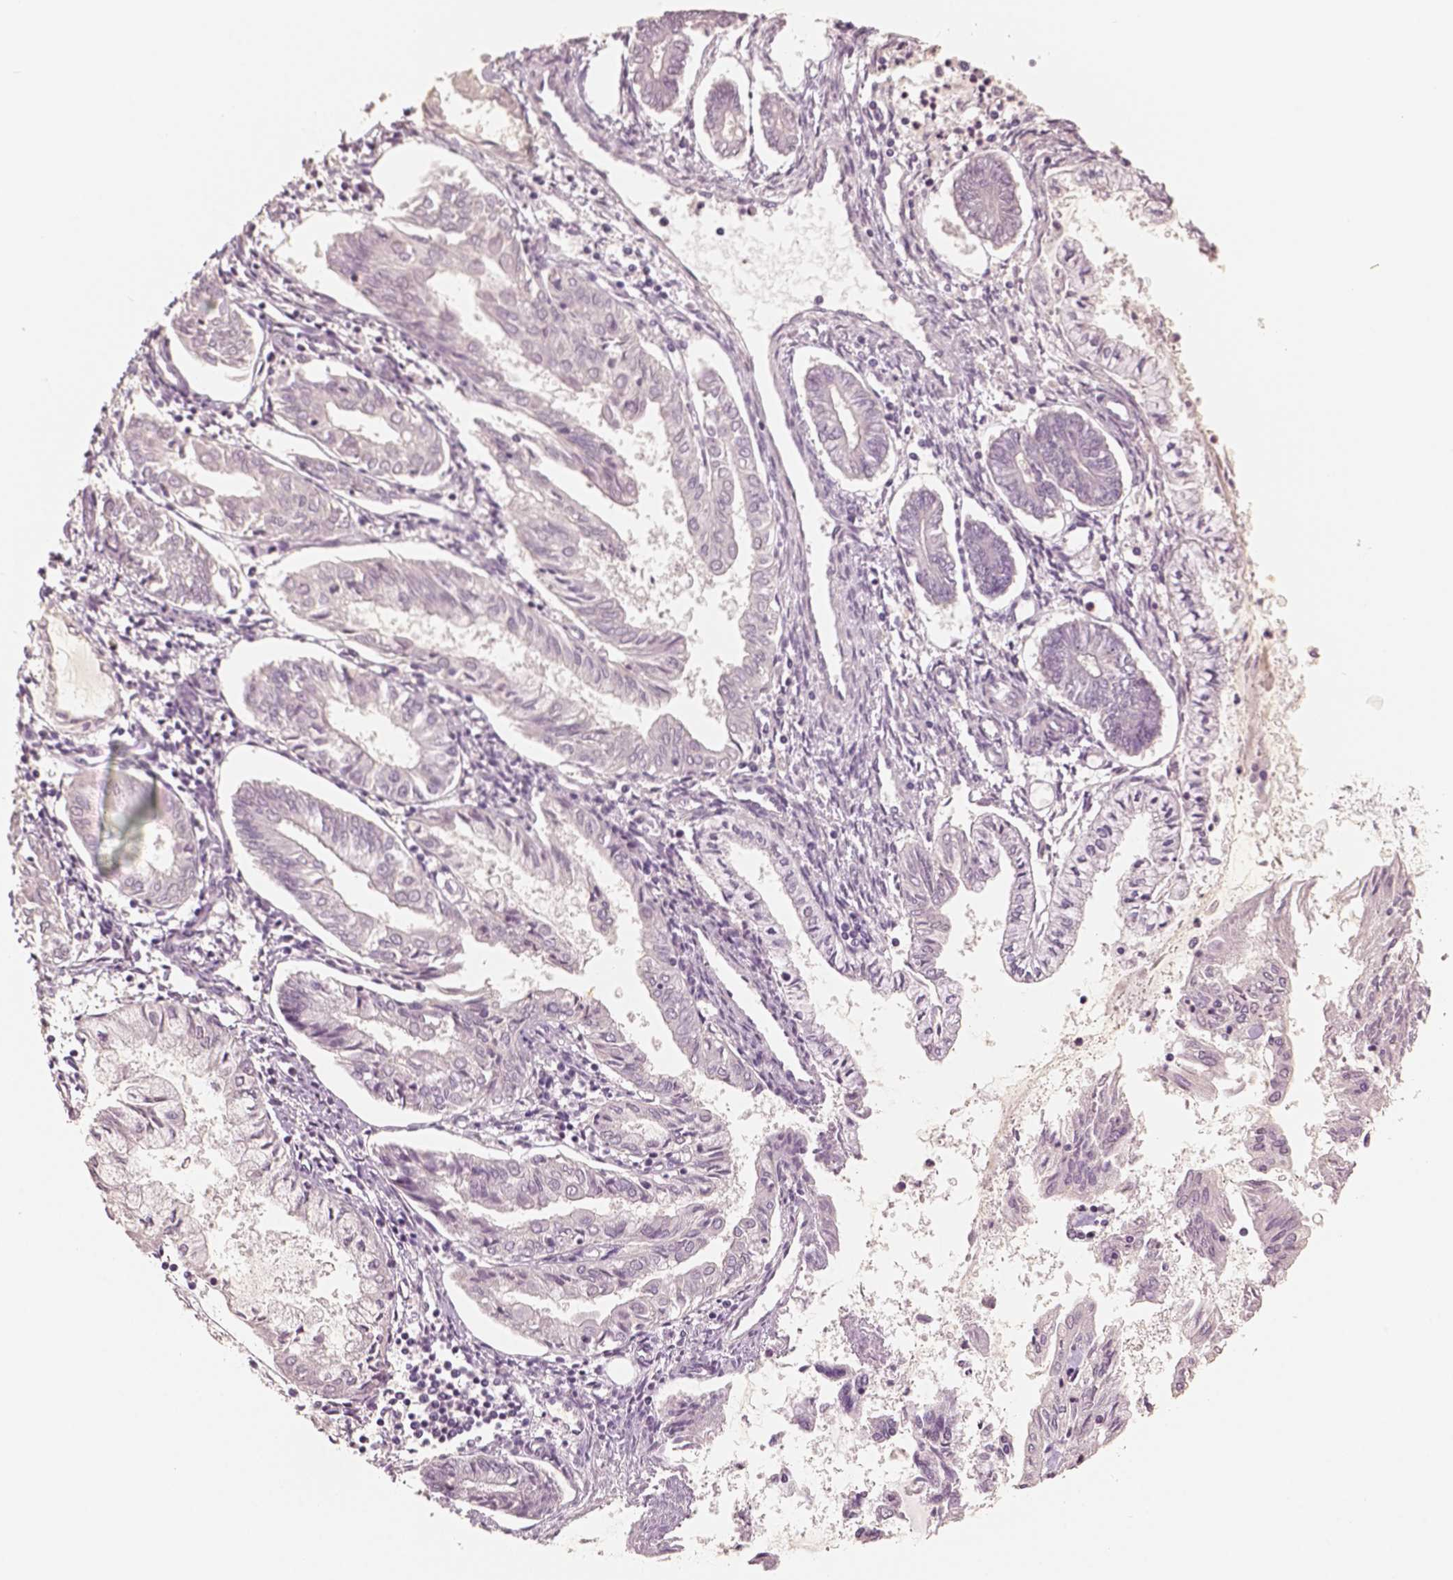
{"staining": {"intensity": "negative", "quantity": "none", "location": "none"}, "tissue": "endometrial cancer", "cell_type": "Tumor cells", "image_type": "cancer", "snomed": [{"axis": "morphology", "description": "Adenocarcinoma, NOS"}, {"axis": "topography", "description": "Endometrium"}], "caption": "Tumor cells are negative for protein expression in human adenocarcinoma (endometrial).", "gene": "NECAB2", "patient": {"sex": "female", "age": 68}}